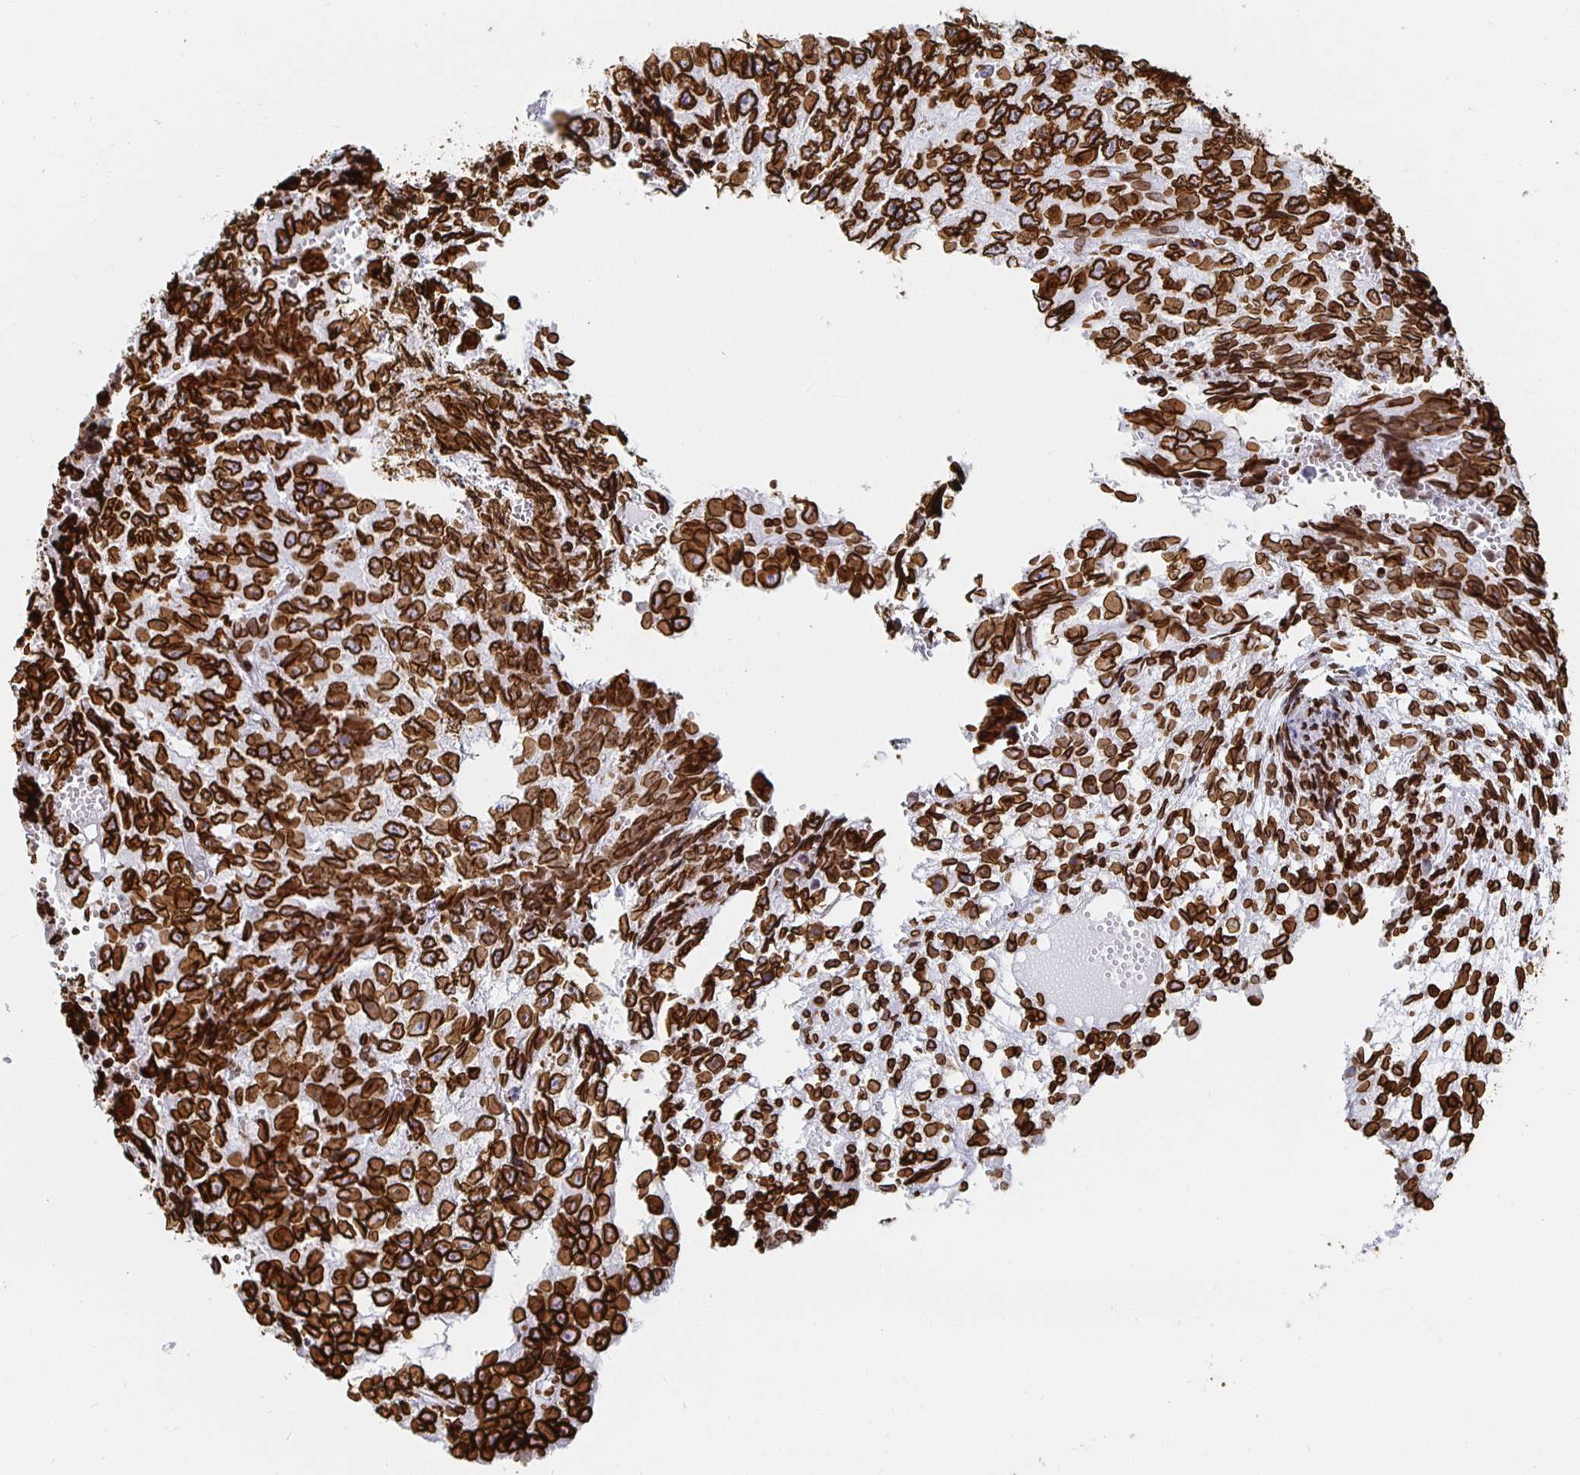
{"staining": {"intensity": "strong", "quantity": ">75%", "location": "cytoplasmic/membranous,nuclear"}, "tissue": "testis cancer", "cell_type": "Tumor cells", "image_type": "cancer", "snomed": [{"axis": "morphology", "description": "Carcinoma, Embryonal, NOS"}, {"axis": "morphology", "description": "Teratoma, malignant, NOS"}, {"axis": "topography", "description": "Testis"}], "caption": "Immunohistochemical staining of human testis embryonal carcinoma shows high levels of strong cytoplasmic/membranous and nuclear expression in about >75% of tumor cells.", "gene": "LMNB1", "patient": {"sex": "male", "age": 24}}